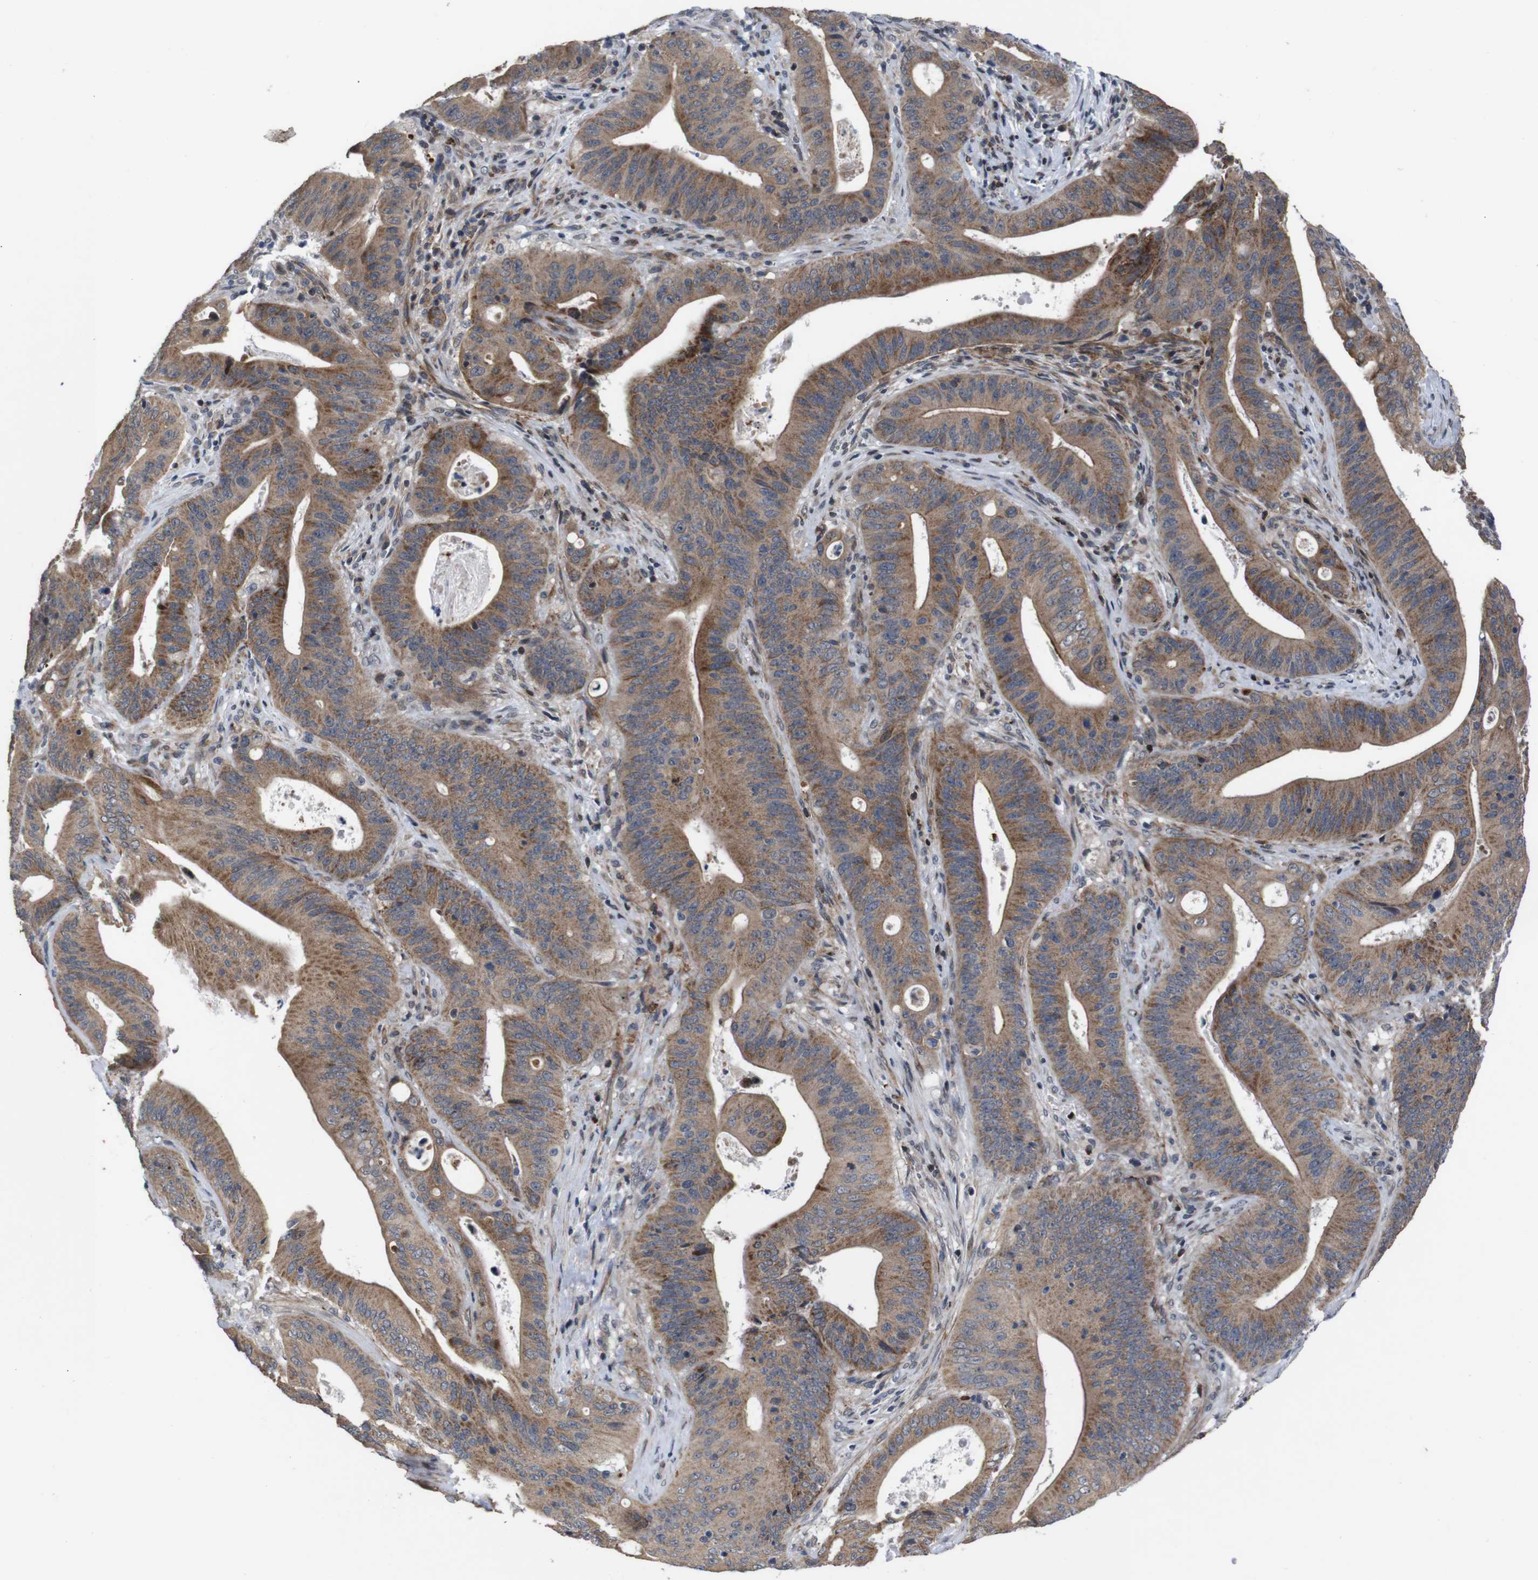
{"staining": {"intensity": "moderate", "quantity": ">75%", "location": "cytoplasmic/membranous"}, "tissue": "pancreatic cancer", "cell_type": "Tumor cells", "image_type": "cancer", "snomed": [{"axis": "morphology", "description": "Normal tissue, NOS"}, {"axis": "topography", "description": "Lymph node"}], "caption": "Pancreatic cancer was stained to show a protein in brown. There is medium levels of moderate cytoplasmic/membranous staining in about >75% of tumor cells.", "gene": "ATP7B", "patient": {"sex": "male", "age": 62}}